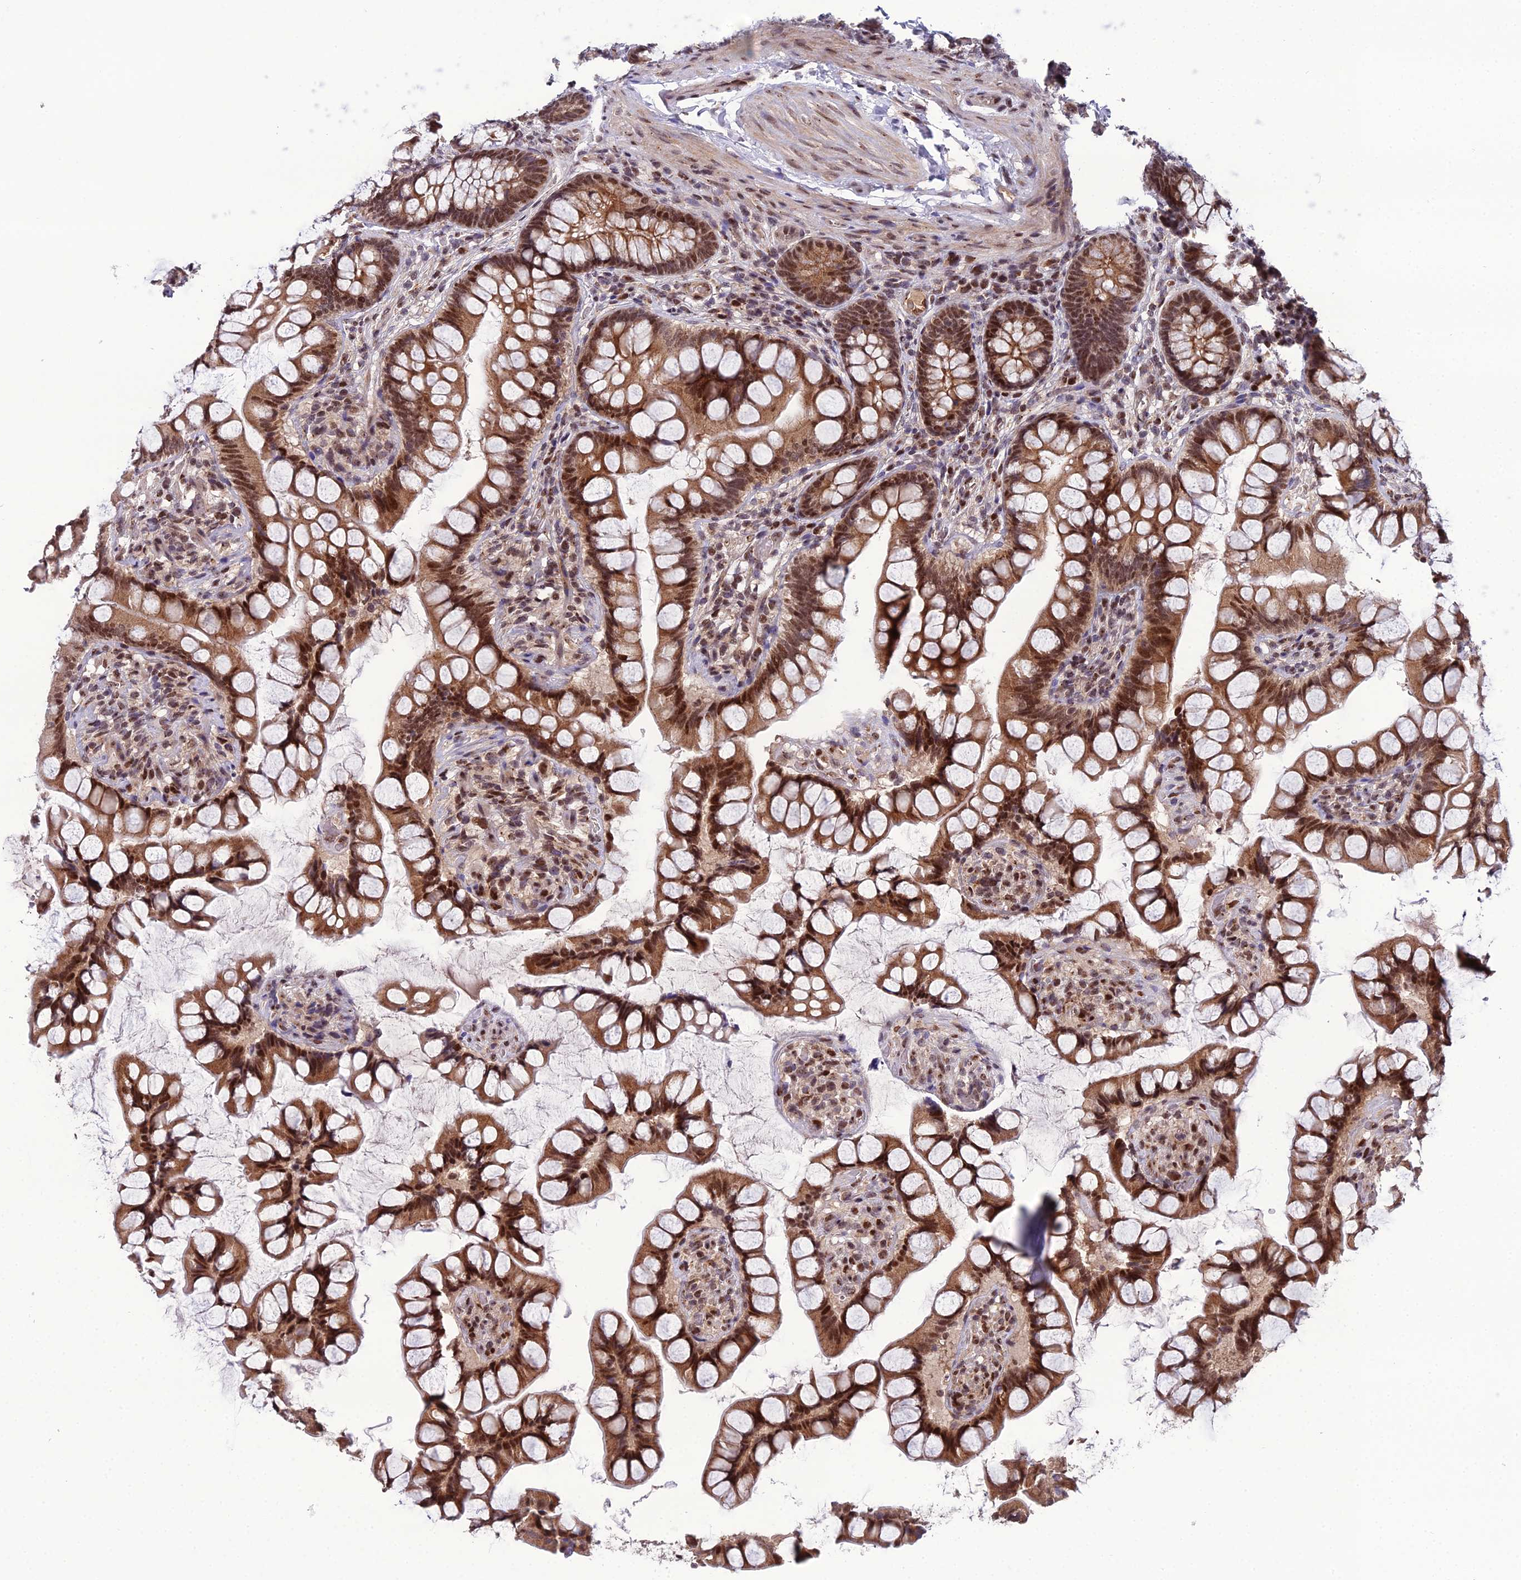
{"staining": {"intensity": "strong", "quantity": ">75%", "location": "cytoplasmic/membranous,nuclear"}, "tissue": "small intestine", "cell_type": "Glandular cells", "image_type": "normal", "snomed": [{"axis": "morphology", "description": "Normal tissue, NOS"}, {"axis": "topography", "description": "Small intestine"}], "caption": "Approximately >75% of glandular cells in unremarkable human small intestine demonstrate strong cytoplasmic/membranous,nuclear protein staining as visualized by brown immunohistochemical staining.", "gene": "ARL2", "patient": {"sex": "male", "age": 70}}